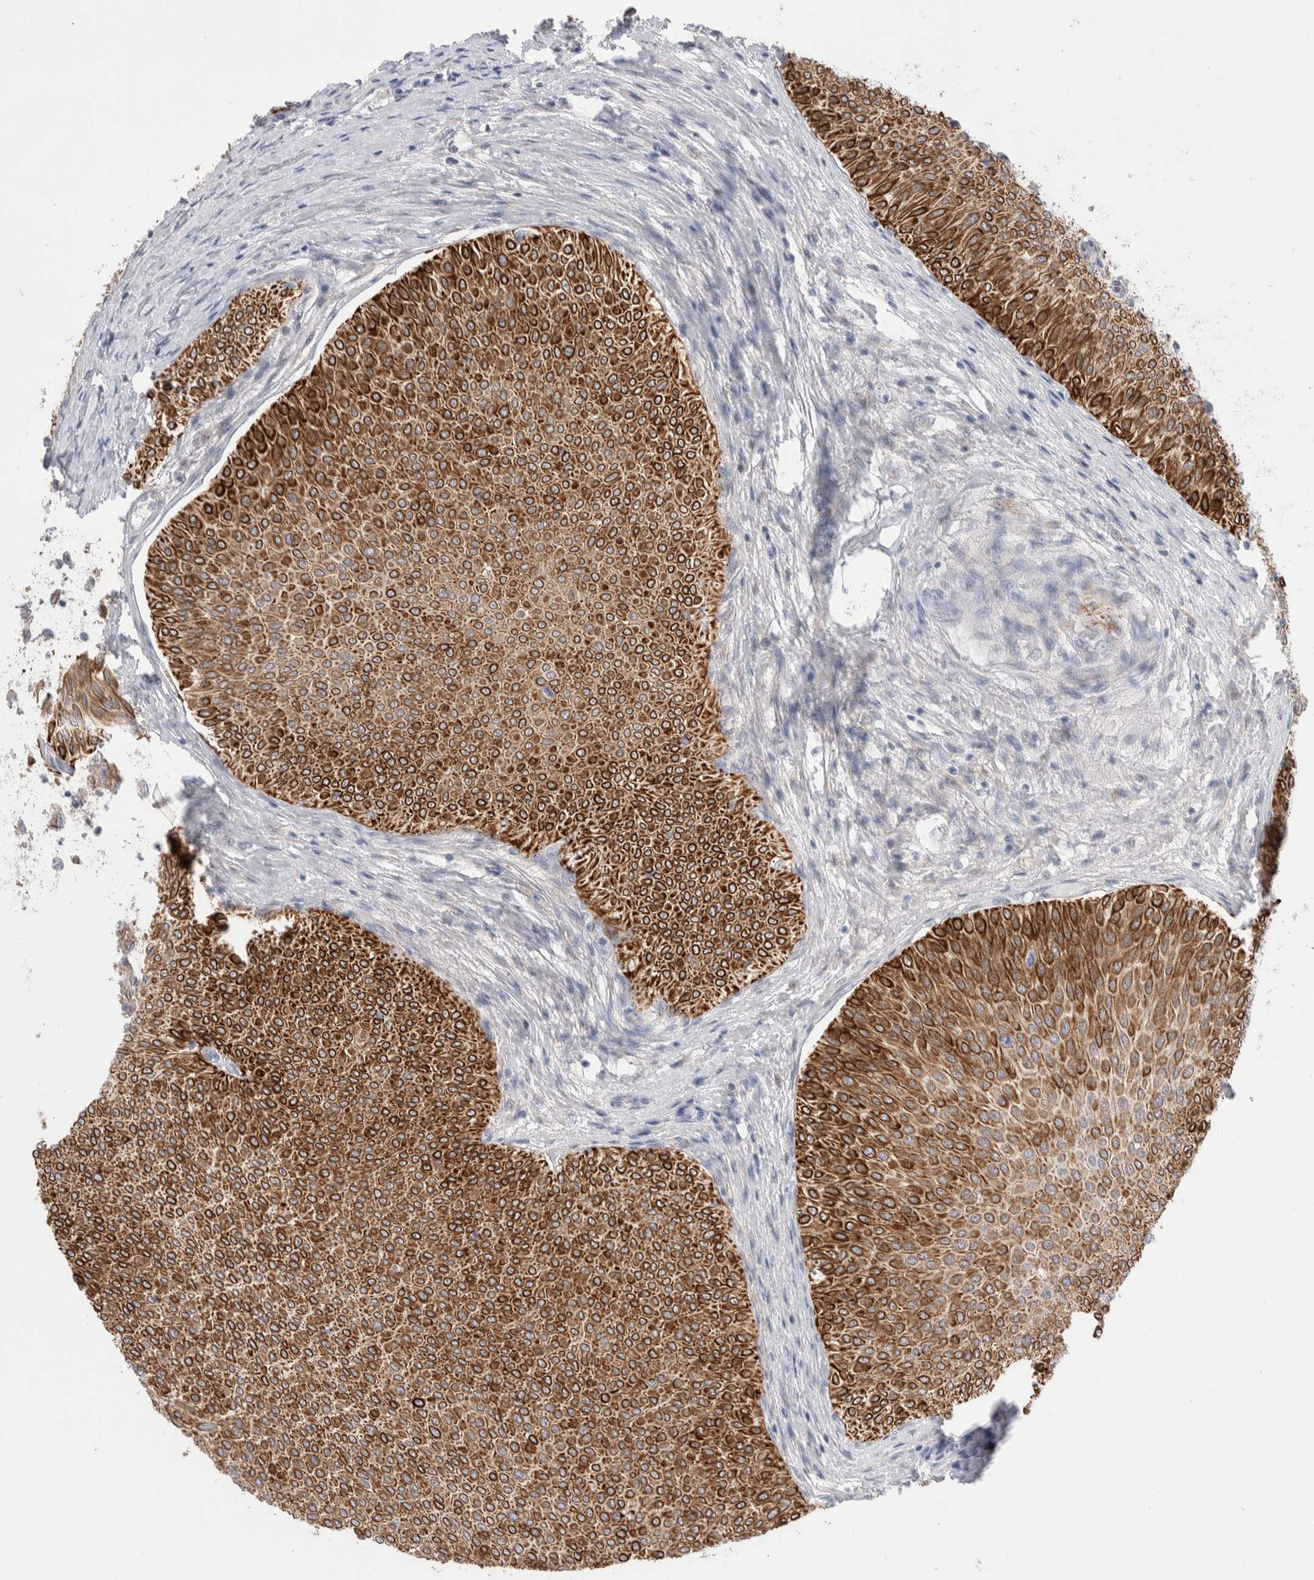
{"staining": {"intensity": "strong", "quantity": ">75%", "location": "cytoplasmic/membranous"}, "tissue": "urothelial cancer", "cell_type": "Tumor cells", "image_type": "cancer", "snomed": [{"axis": "morphology", "description": "Urothelial carcinoma, Low grade"}, {"axis": "topography", "description": "Urinary bladder"}], "caption": "Protein staining of urothelial cancer tissue shows strong cytoplasmic/membranous positivity in about >75% of tumor cells.", "gene": "C1orf112", "patient": {"sex": "male", "age": 78}}